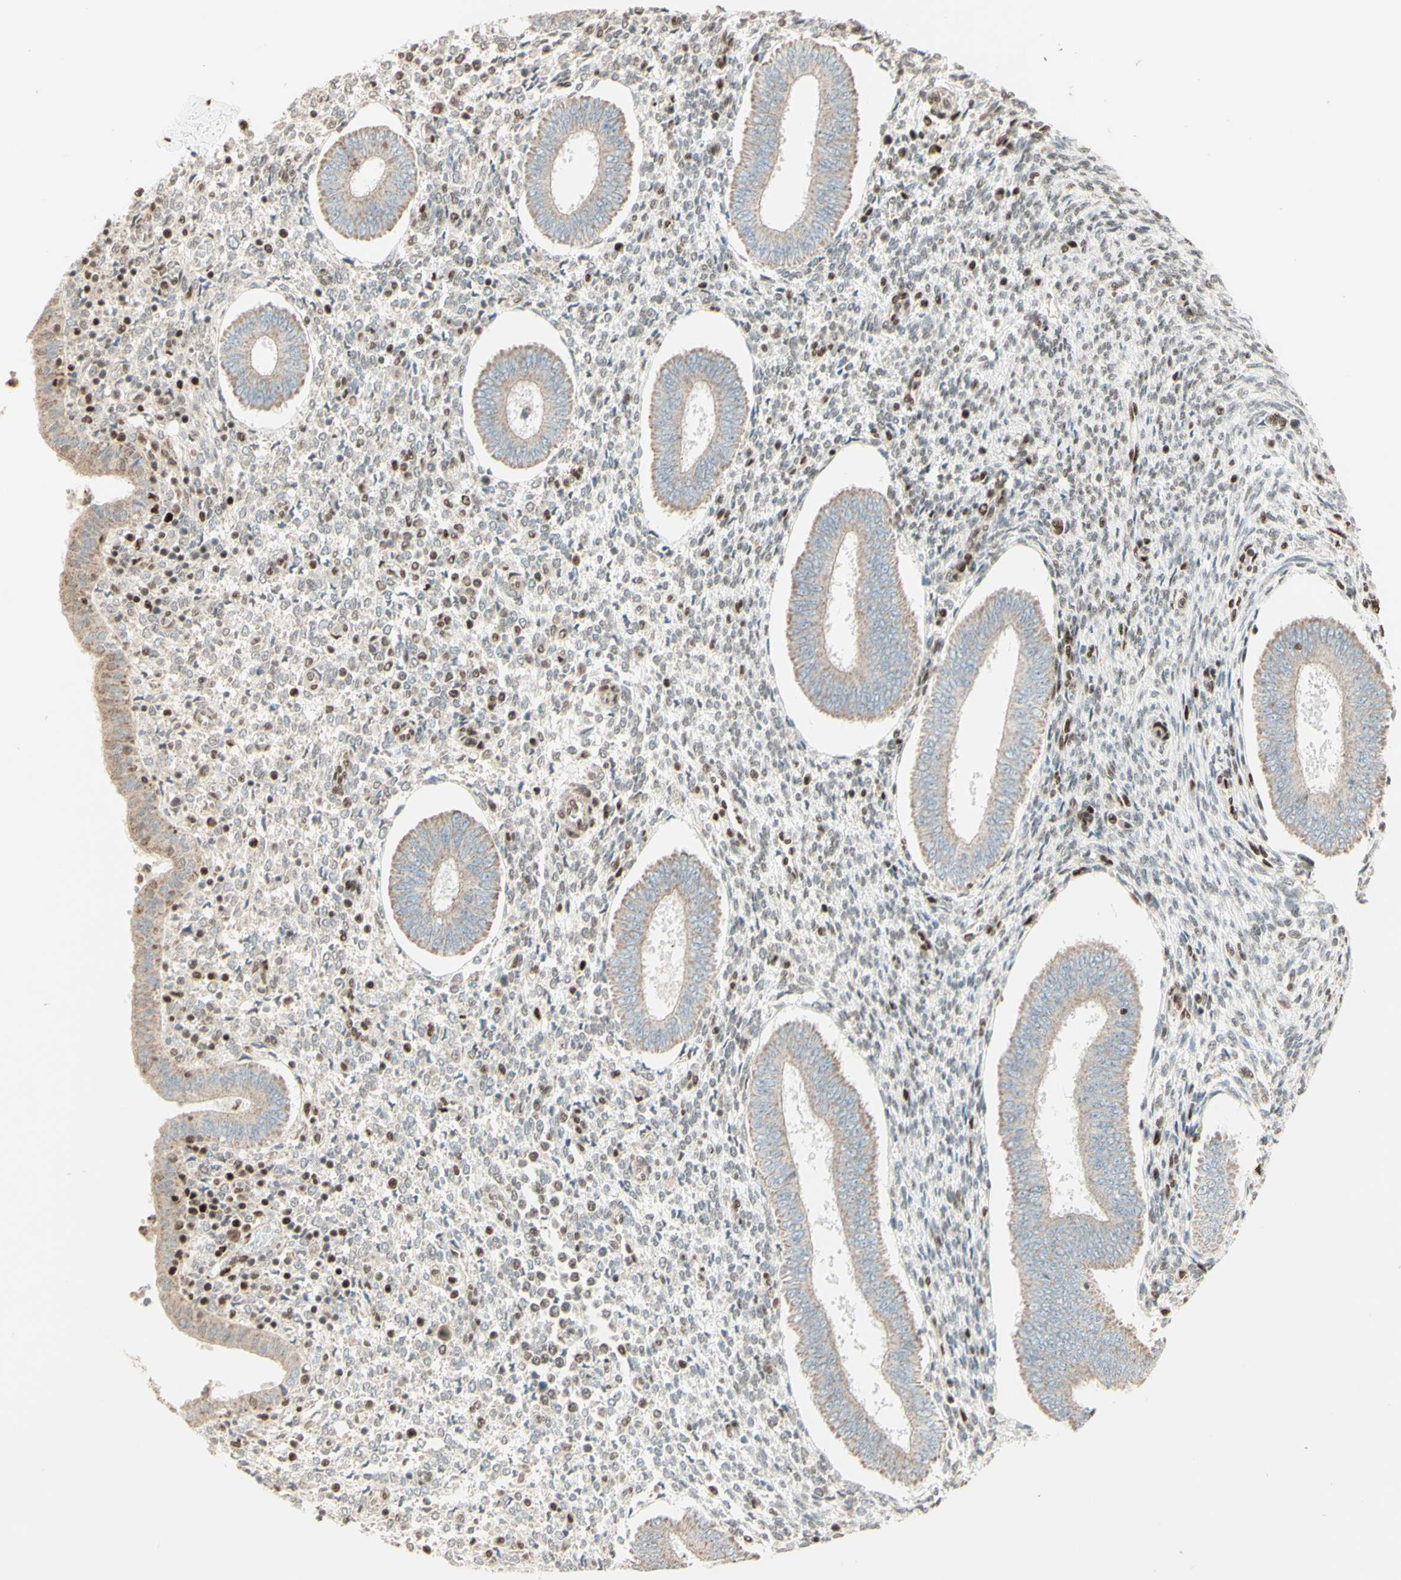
{"staining": {"intensity": "strong", "quantity": "<25%", "location": "nuclear"}, "tissue": "endometrium", "cell_type": "Cells in endometrial stroma", "image_type": "normal", "snomed": [{"axis": "morphology", "description": "Normal tissue, NOS"}, {"axis": "topography", "description": "Endometrium"}], "caption": "IHC micrograph of normal endometrium: endometrium stained using immunohistochemistry (IHC) shows medium levels of strong protein expression localized specifically in the nuclear of cells in endometrial stroma, appearing as a nuclear brown color.", "gene": "NR3C1", "patient": {"sex": "female", "age": 35}}